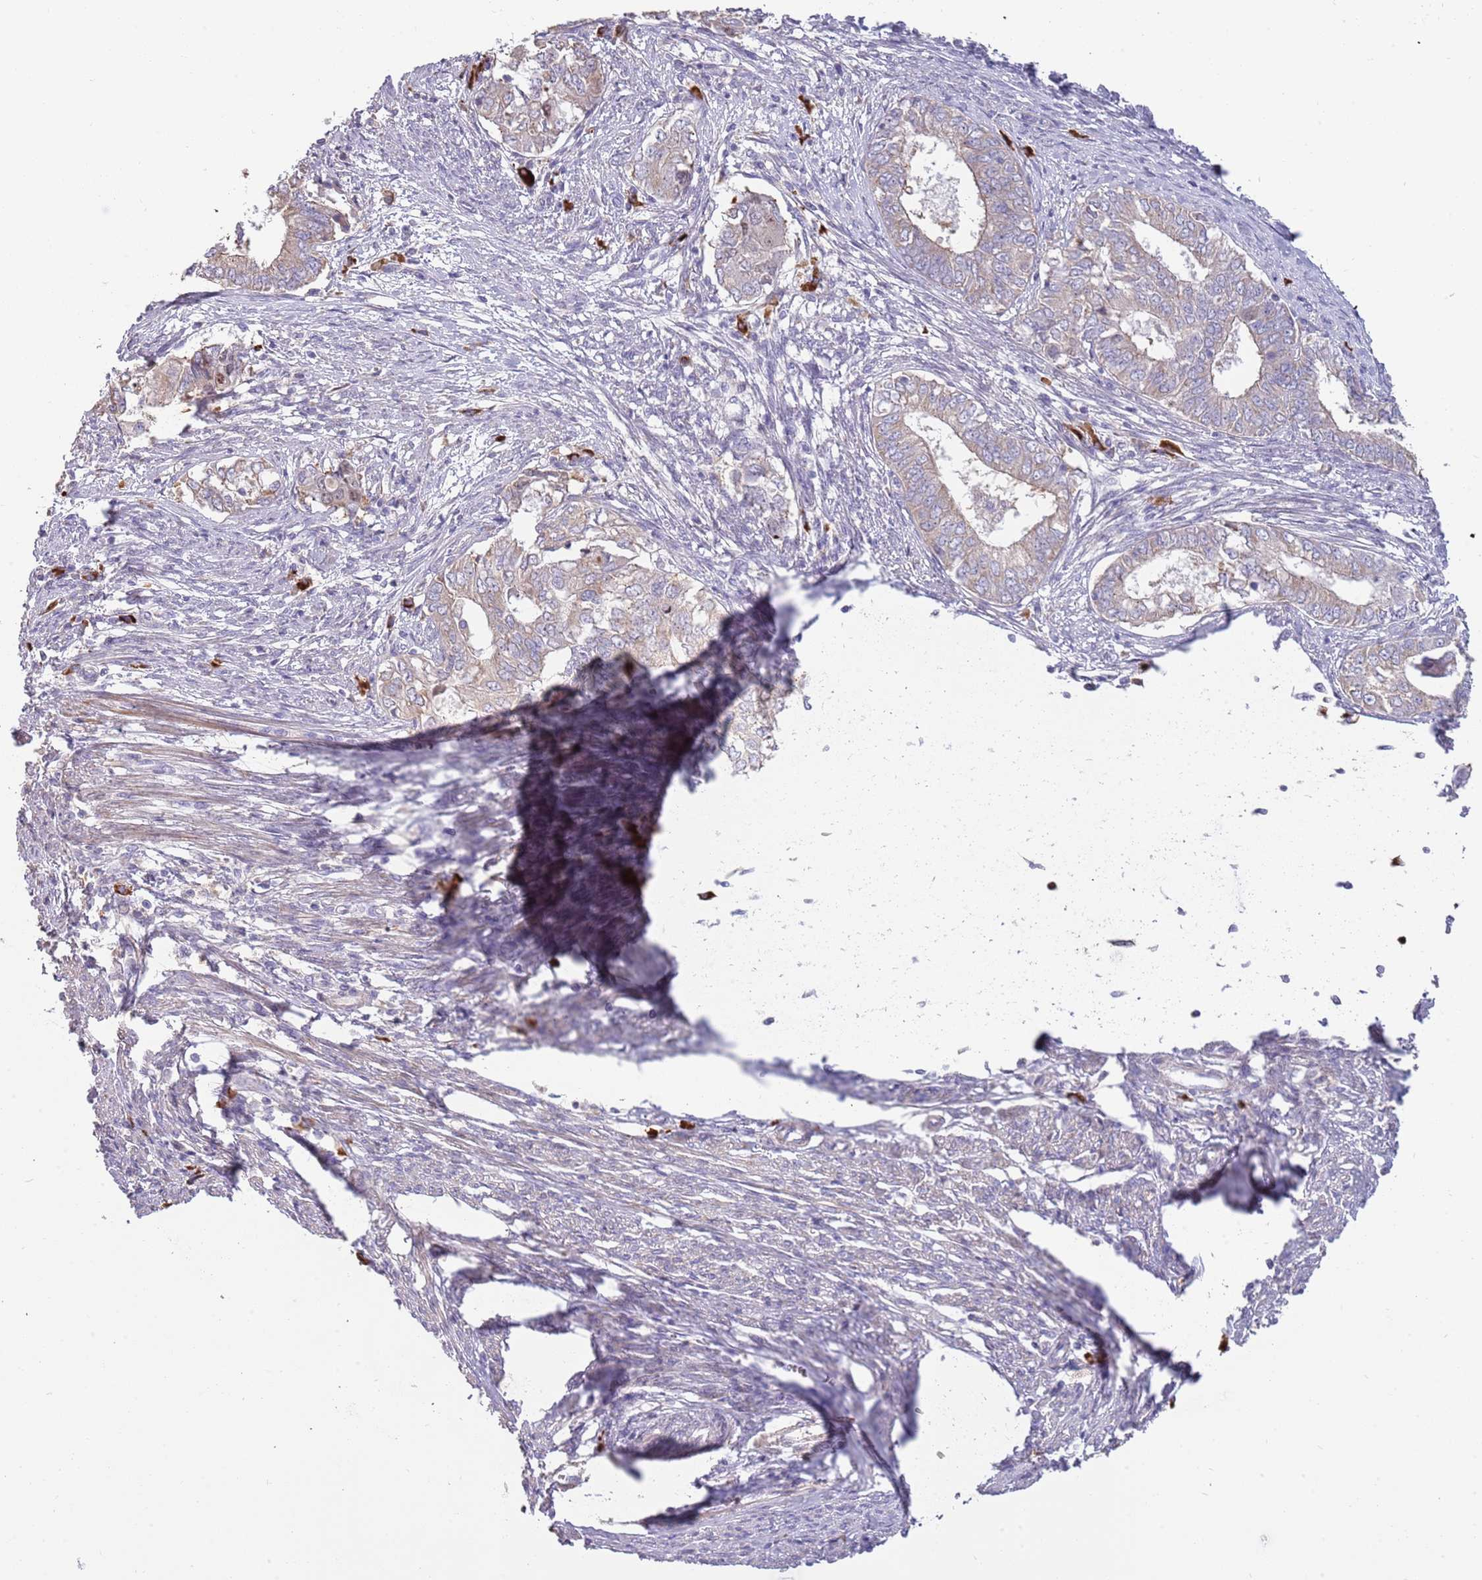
{"staining": {"intensity": "weak", "quantity": "<25%", "location": "cytoplasmic/membranous"}, "tissue": "endometrial cancer", "cell_type": "Tumor cells", "image_type": "cancer", "snomed": [{"axis": "morphology", "description": "Adenocarcinoma, NOS"}, {"axis": "topography", "description": "Endometrium"}], "caption": "This is a image of IHC staining of endometrial adenocarcinoma, which shows no positivity in tumor cells. (Brightfield microscopy of DAB (3,3'-diaminobenzidine) immunohistochemistry at high magnification).", "gene": "SUSD1", "patient": {"sex": "female", "age": 62}}